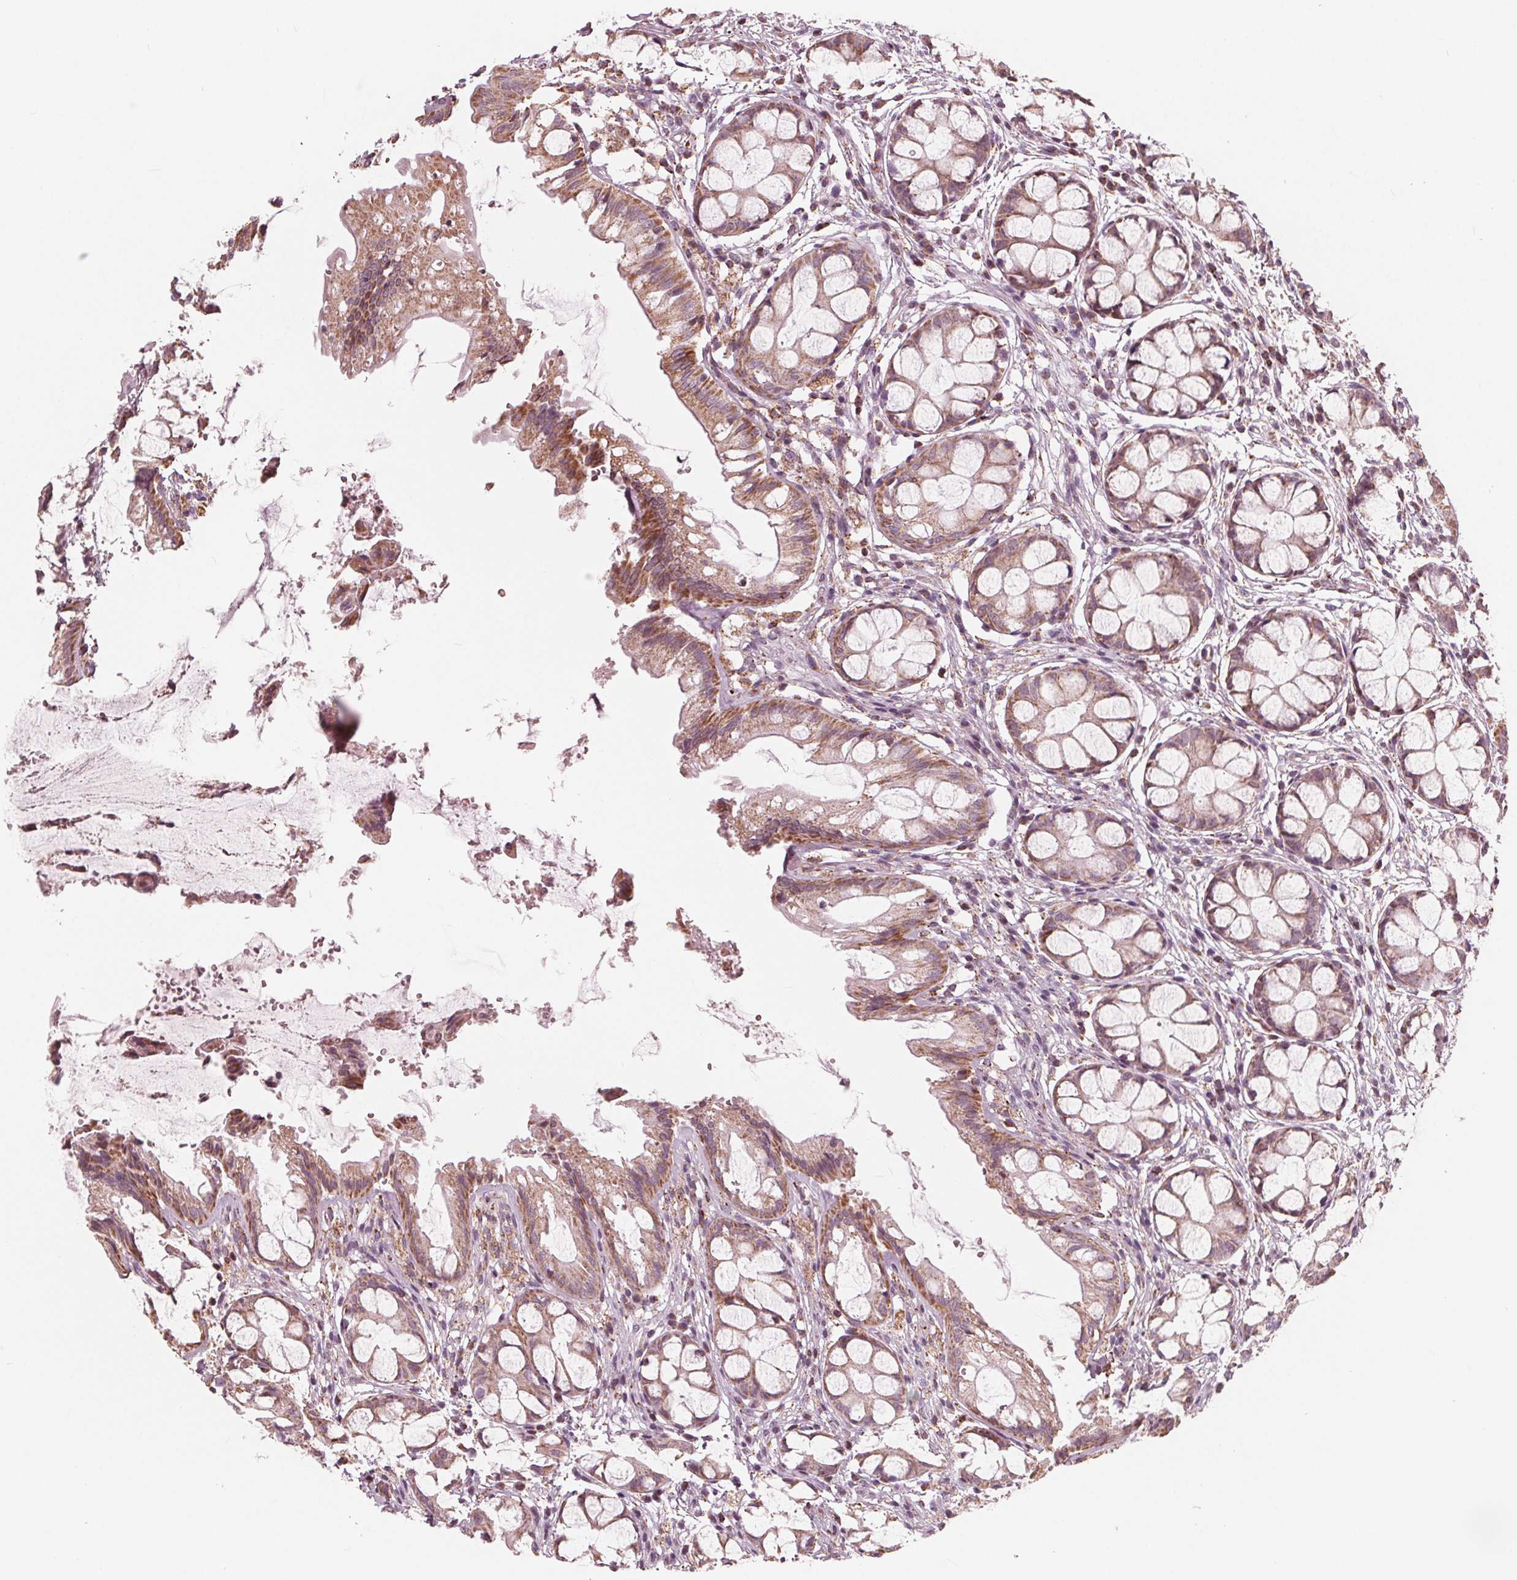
{"staining": {"intensity": "moderate", "quantity": "25%-75%", "location": "cytoplasmic/membranous"}, "tissue": "rectum", "cell_type": "Glandular cells", "image_type": "normal", "snomed": [{"axis": "morphology", "description": "Normal tissue, NOS"}, {"axis": "topography", "description": "Rectum"}], "caption": "A micrograph of rectum stained for a protein reveals moderate cytoplasmic/membranous brown staining in glandular cells. The staining was performed using DAB (3,3'-diaminobenzidine), with brown indicating positive protein expression. Nuclei are stained blue with hematoxylin.", "gene": "DCAF4L2", "patient": {"sex": "female", "age": 62}}